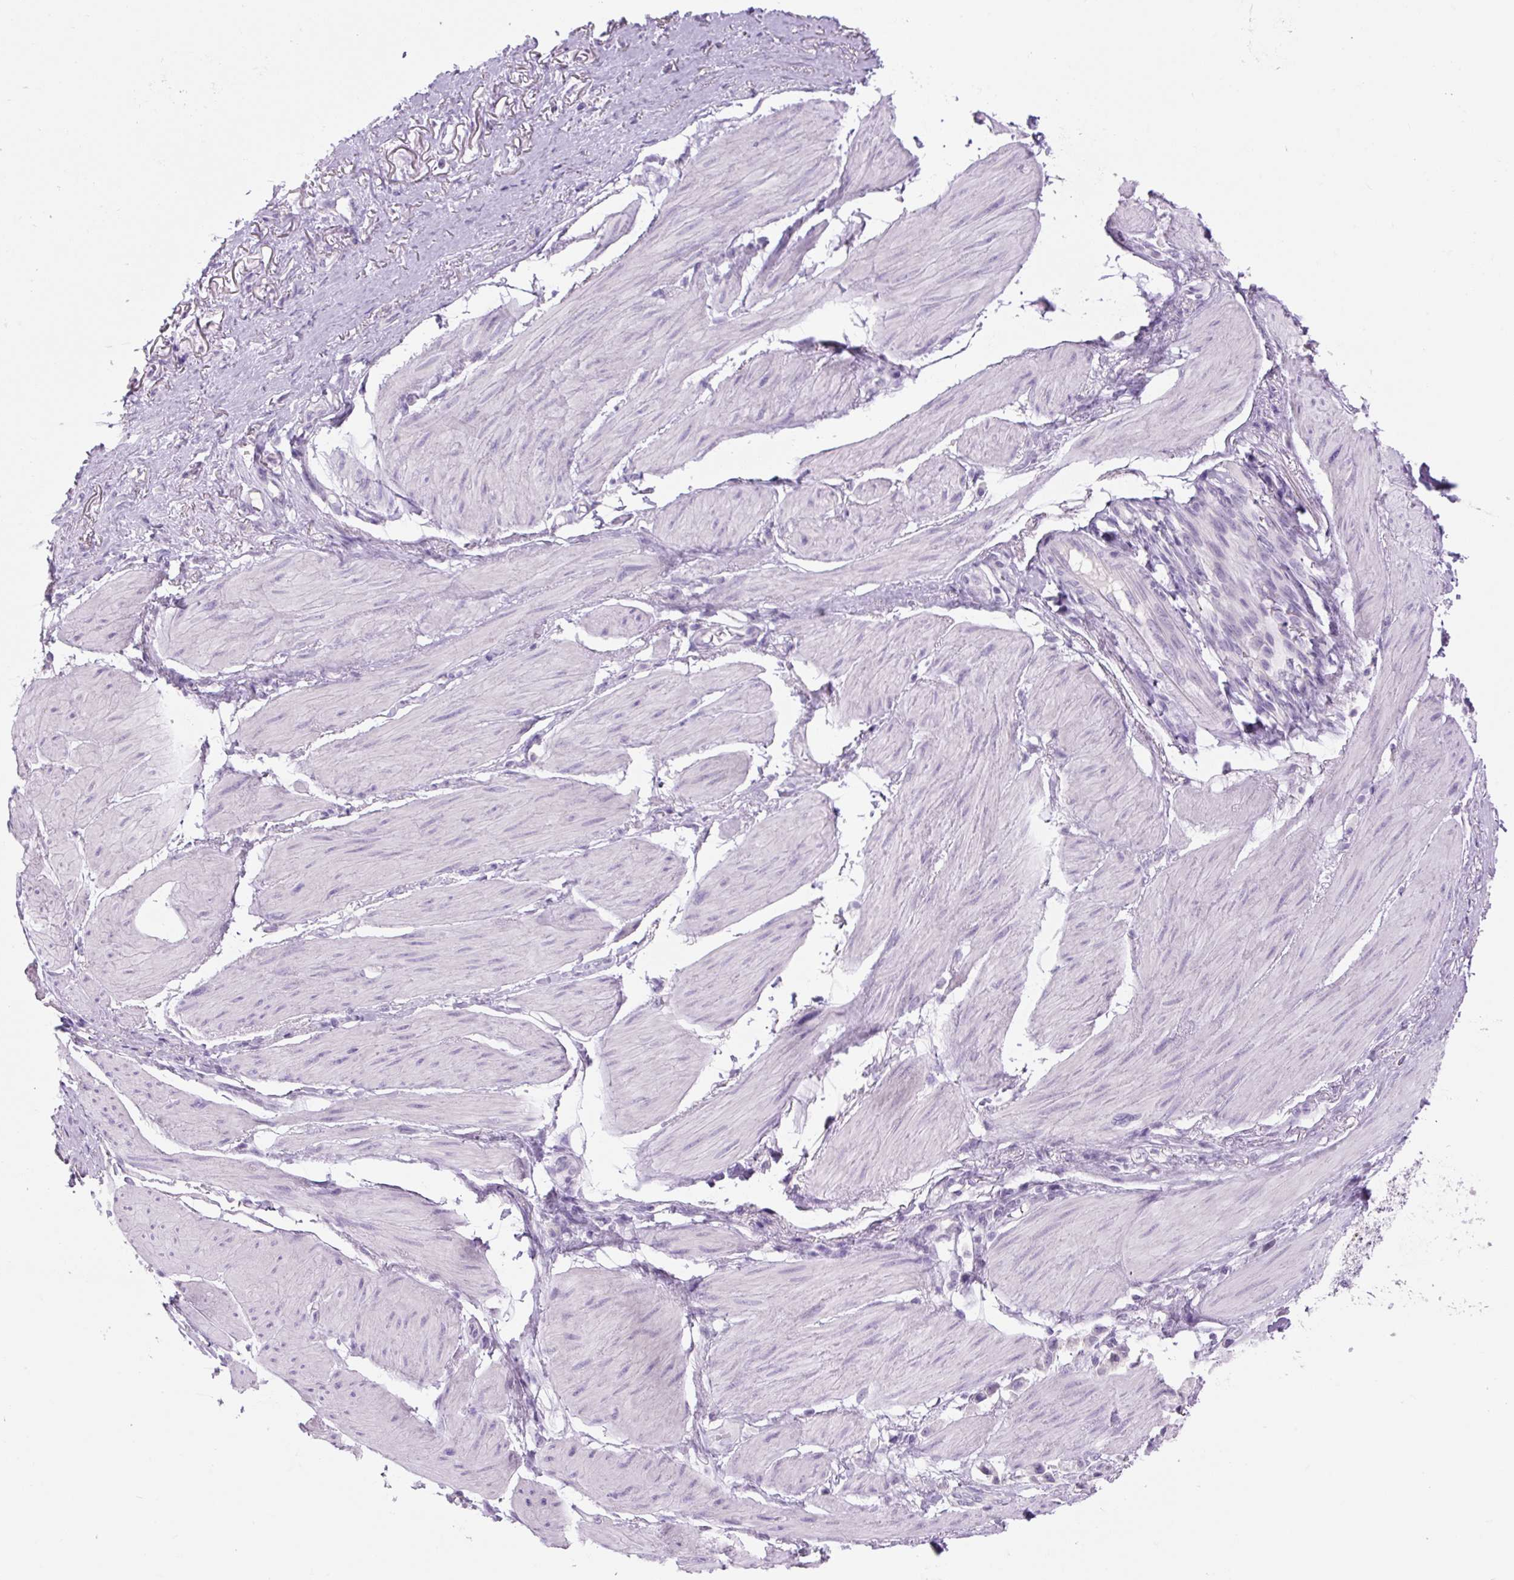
{"staining": {"intensity": "negative", "quantity": "none", "location": "none"}, "tissue": "stomach cancer", "cell_type": "Tumor cells", "image_type": "cancer", "snomed": [{"axis": "morphology", "description": "Adenocarcinoma, NOS"}, {"axis": "topography", "description": "Stomach"}], "caption": "This is an IHC histopathology image of human stomach adenocarcinoma. There is no positivity in tumor cells.", "gene": "COL9A2", "patient": {"sex": "female", "age": 81}}